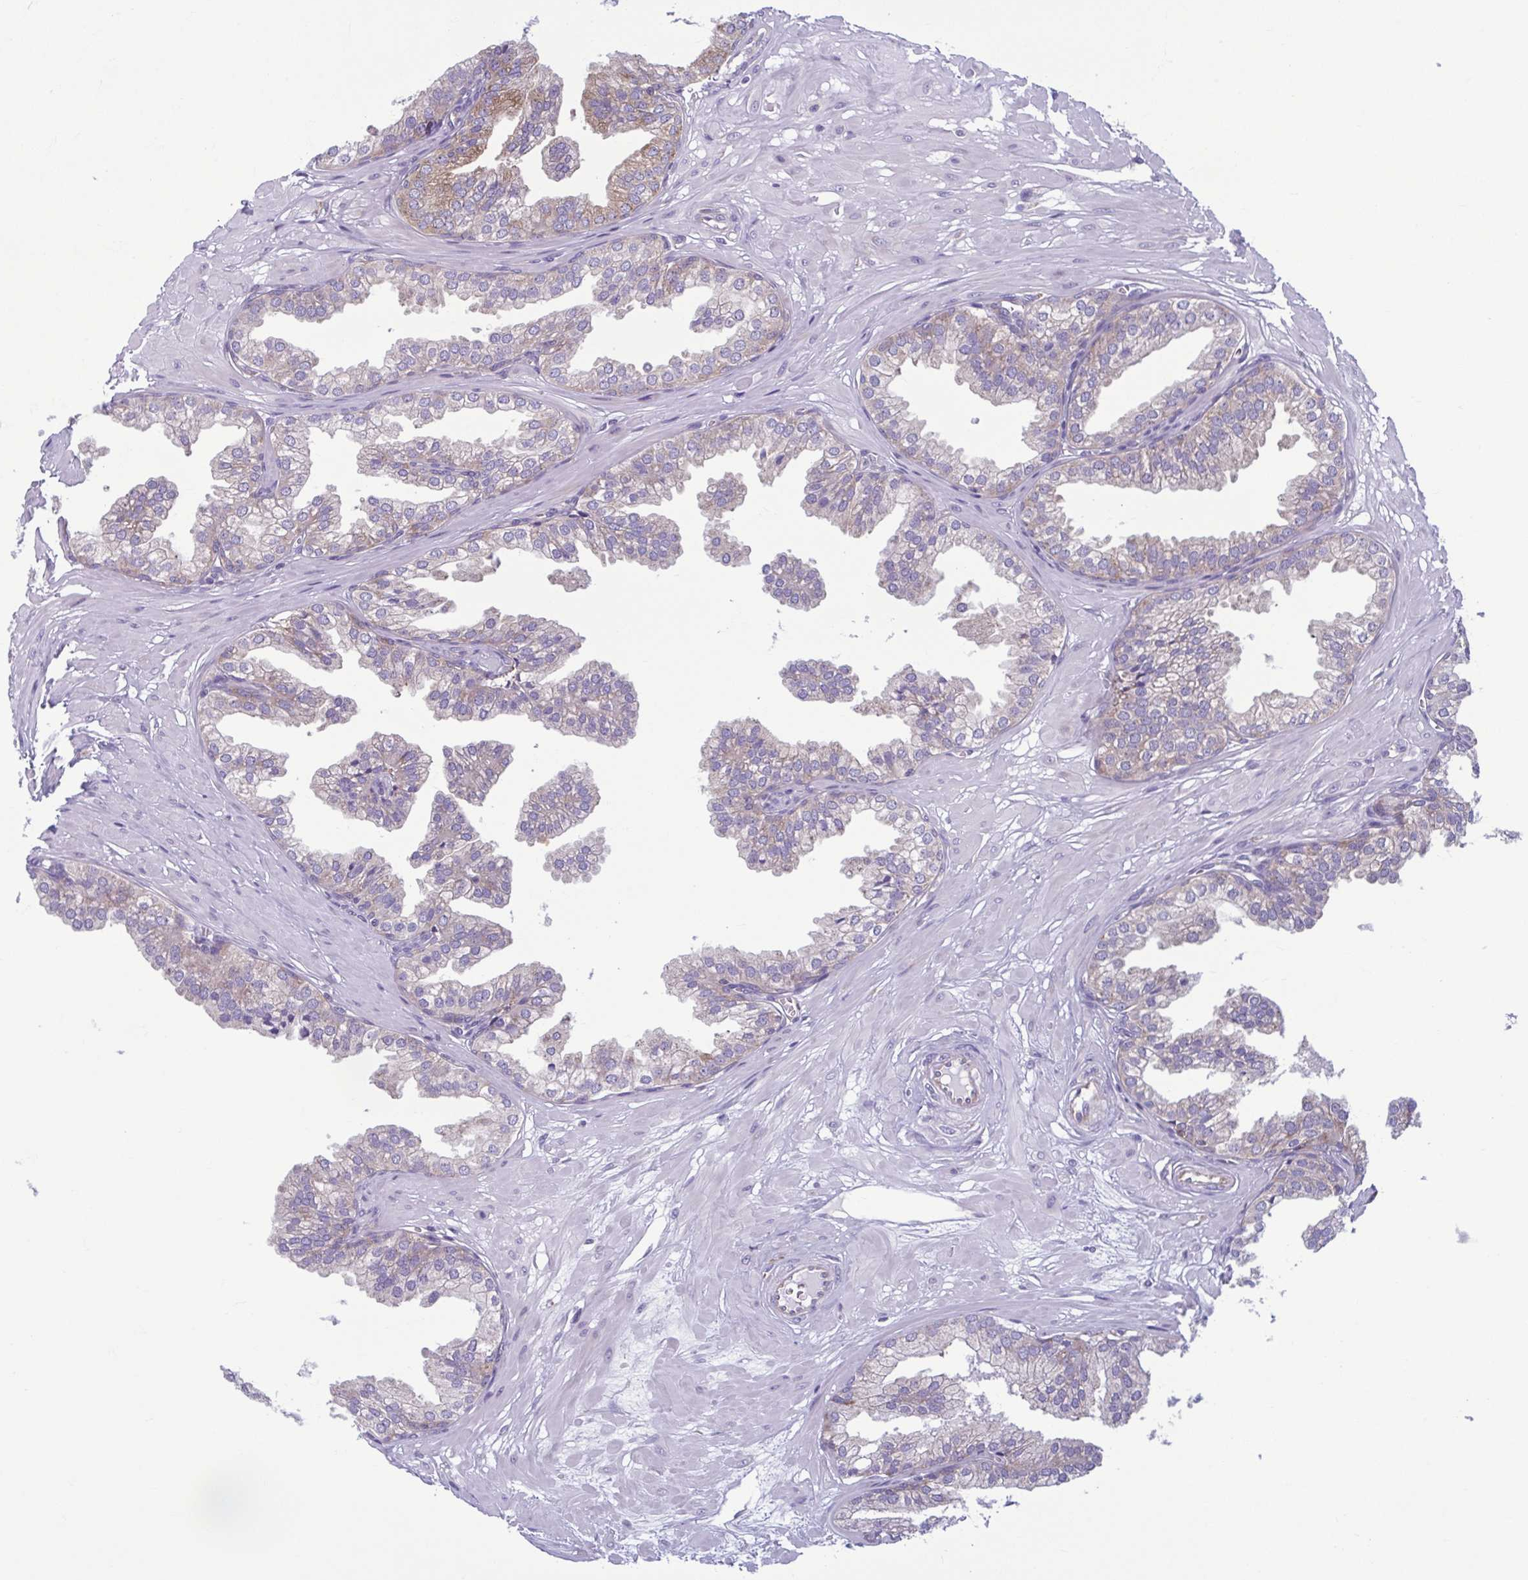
{"staining": {"intensity": "moderate", "quantity": "<25%", "location": "cytoplasmic/membranous"}, "tissue": "prostate", "cell_type": "Glandular cells", "image_type": "normal", "snomed": [{"axis": "morphology", "description": "Normal tissue, NOS"}, {"axis": "topography", "description": "Prostate"}, {"axis": "topography", "description": "Peripheral nerve tissue"}], "caption": "Approximately <25% of glandular cells in benign prostate show moderate cytoplasmic/membranous protein expression as visualized by brown immunohistochemical staining.", "gene": "RPS16", "patient": {"sex": "male", "age": 55}}